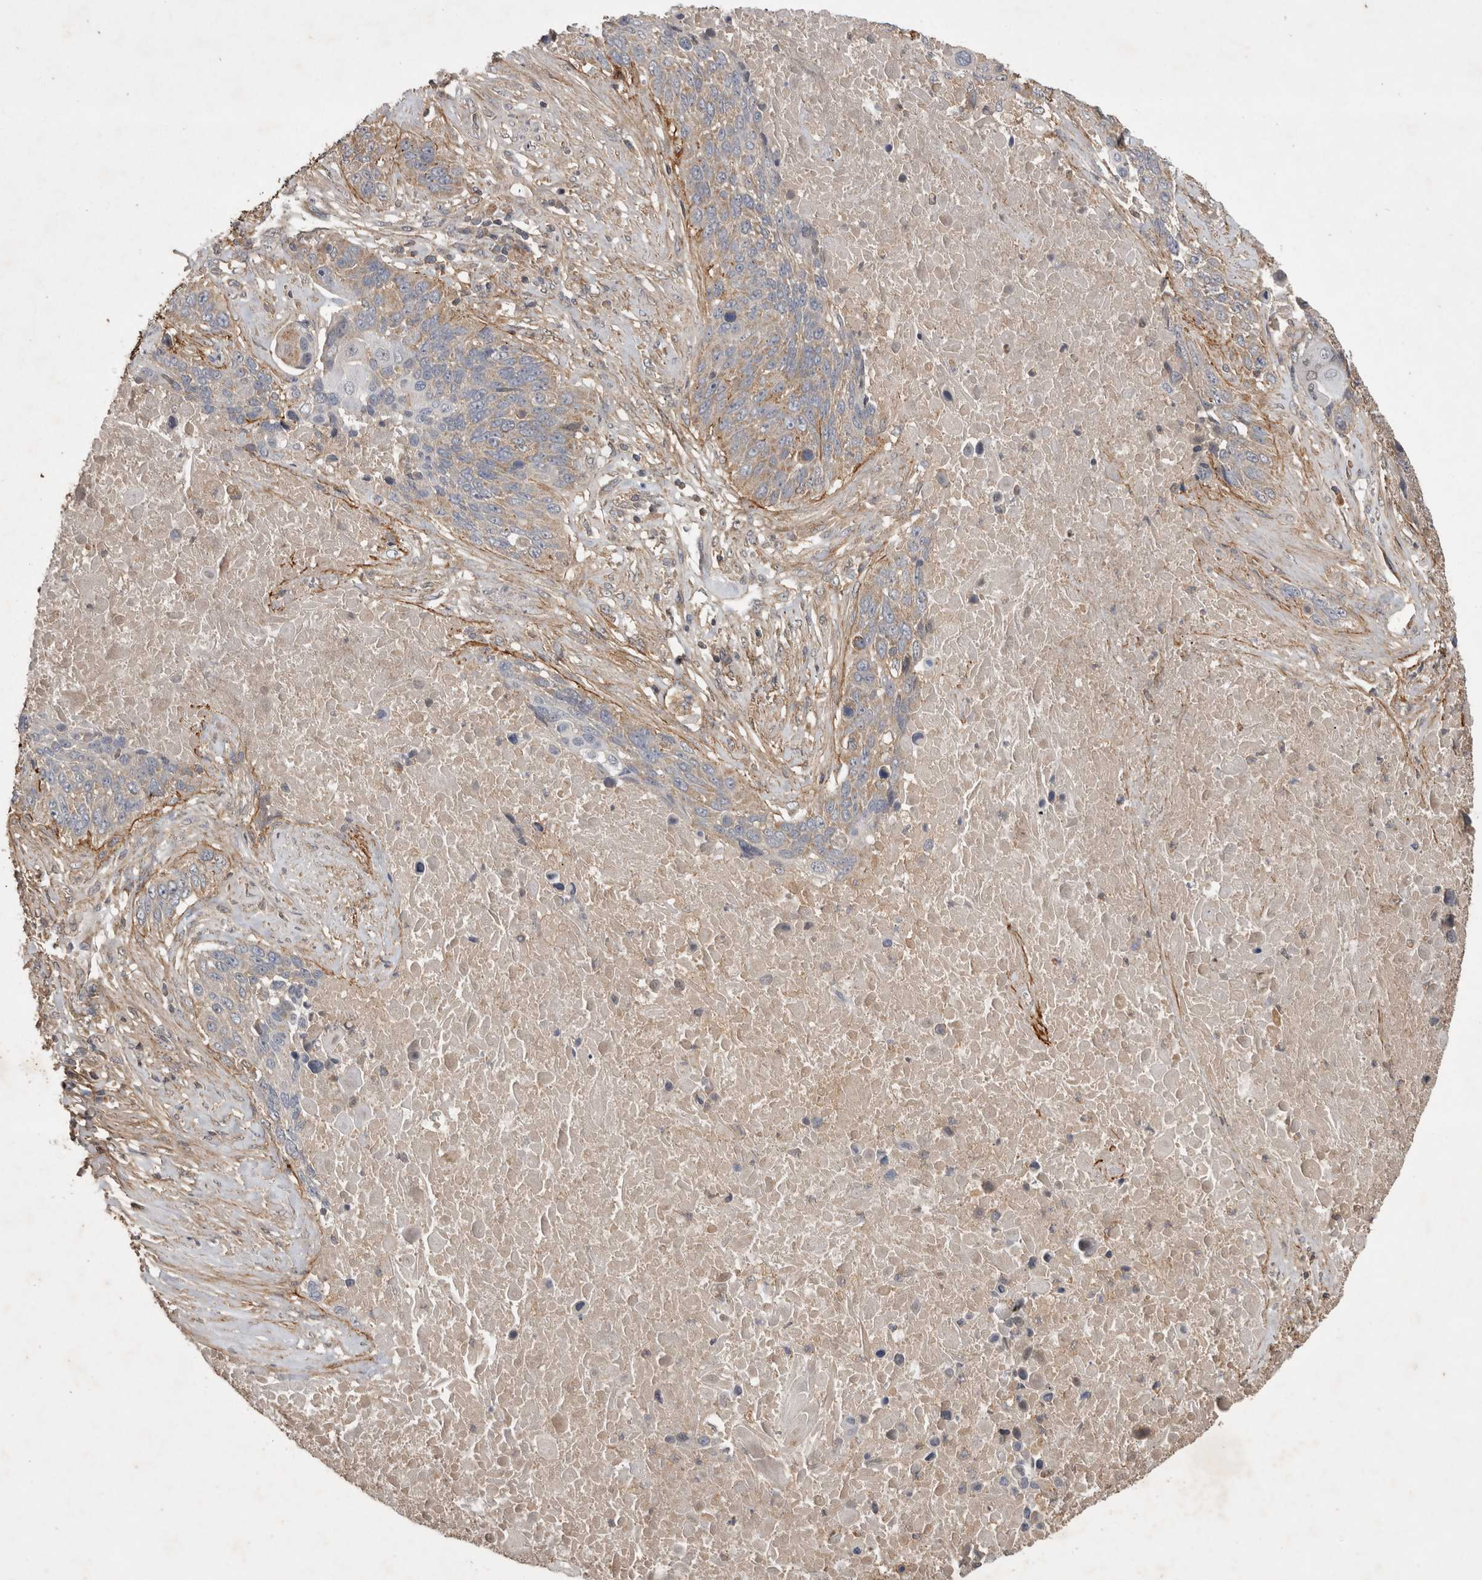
{"staining": {"intensity": "weak", "quantity": "25%-75%", "location": "cytoplasmic/membranous"}, "tissue": "lung cancer", "cell_type": "Tumor cells", "image_type": "cancer", "snomed": [{"axis": "morphology", "description": "Squamous cell carcinoma, NOS"}, {"axis": "topography", "description": "Lung"}], "caption": "Weak cytoplasmic/membranous protein staining is seen in about 25%-75% of tumor cells in lung cancer (squamous cell carcinoma).", "gene": "TRMT61B", "patient": {"sex": "male", "age": 66}}